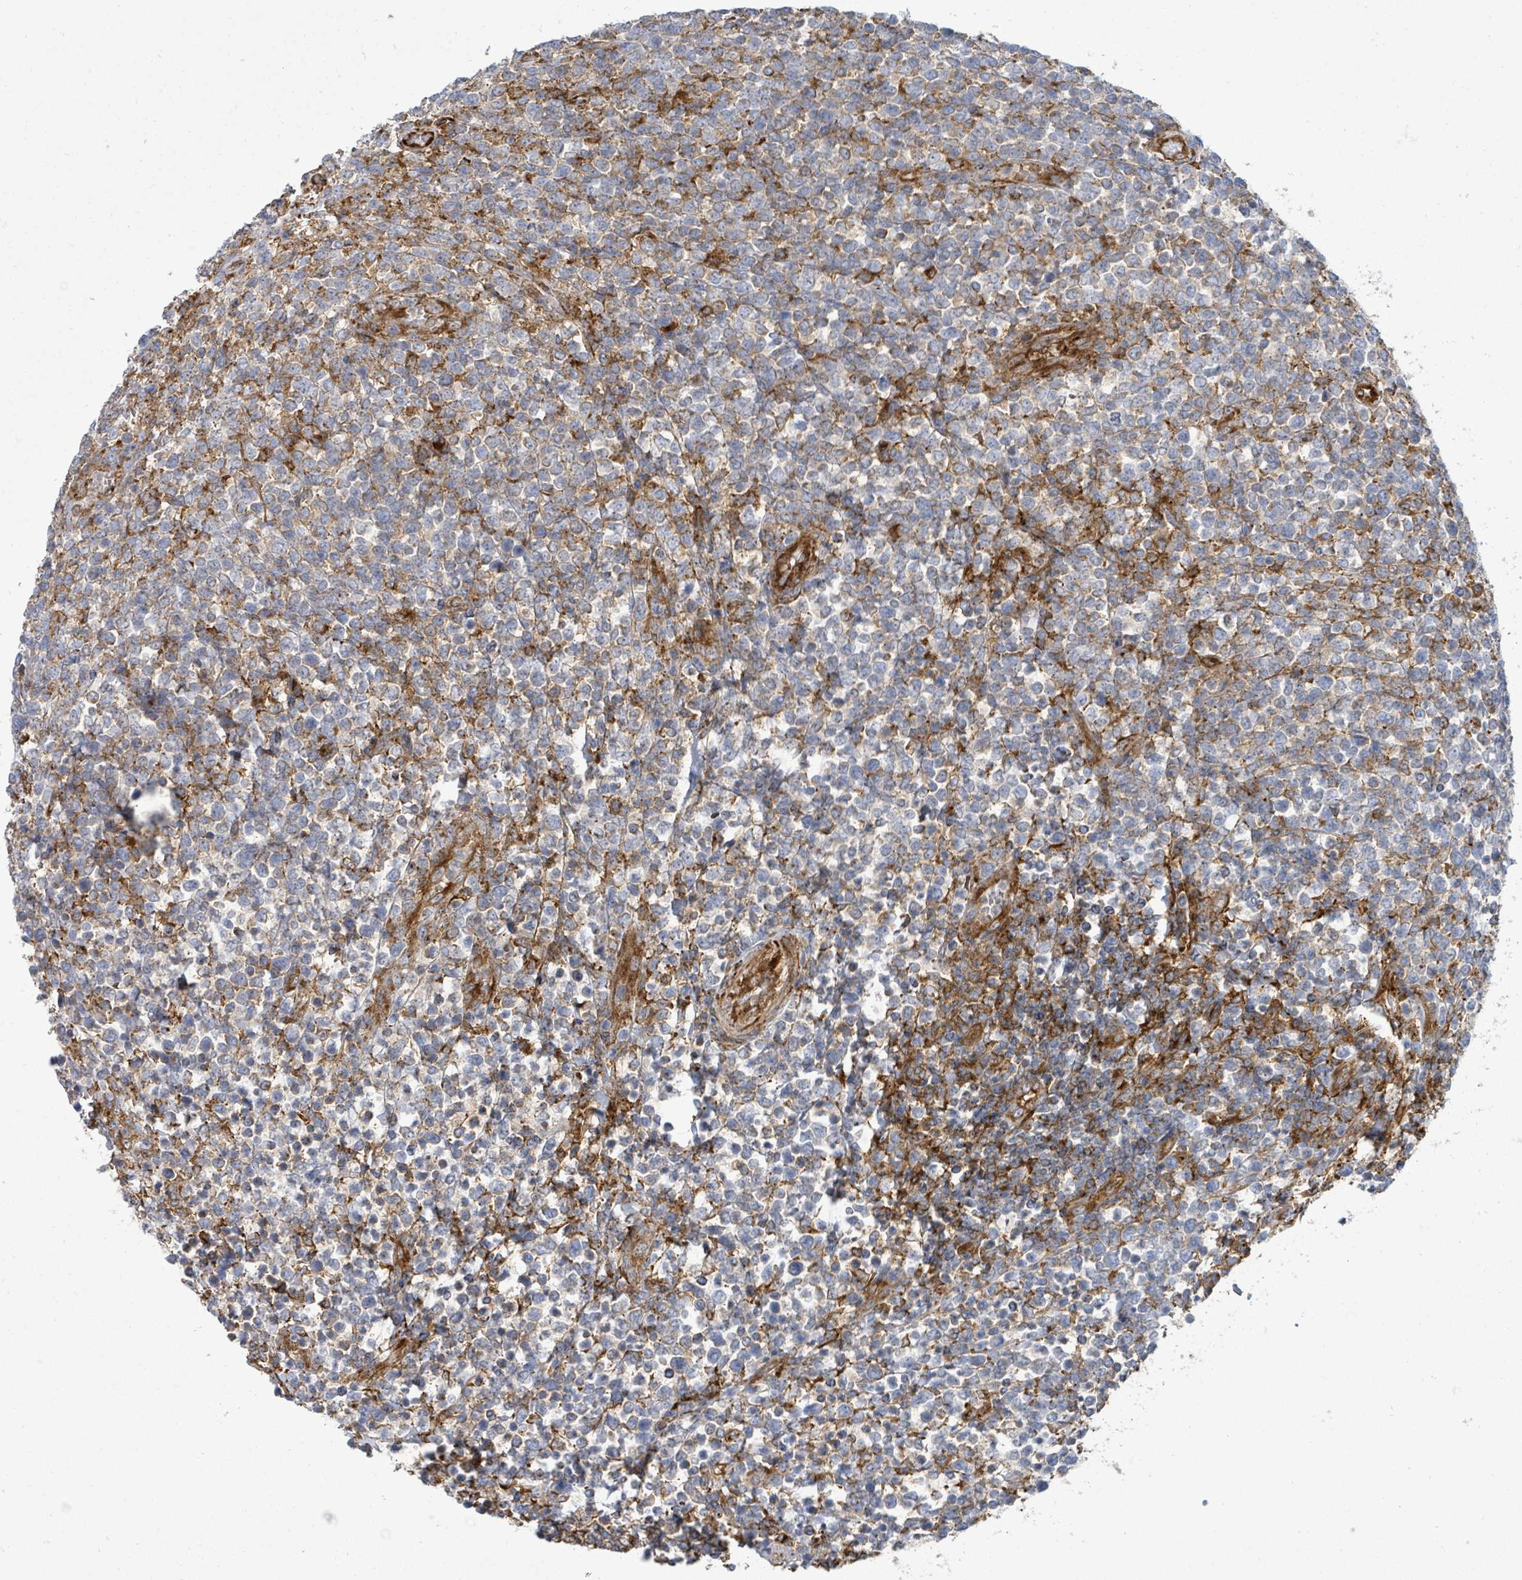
{"staining": {"intensity": "negative", "quantity": "none", "location": "none"}, "tissue": "lymphoma", "cell_type": "Tumor cells", "image_type": "cancer", "snomed": [{"axis": "morphology", "description": "Malignant lymphoma, non-Hodgkin's type, High grade"}, {"axis": "topography", "description": "Soft tissue"}], "caption": "Histopathology image shows no significant protein positivity in tumor cells of malignant lymphoma, non-Hodgkin's type (high-grade).", "gene": "EGFL7", "patient": {"sex": "female", "age": 56}}